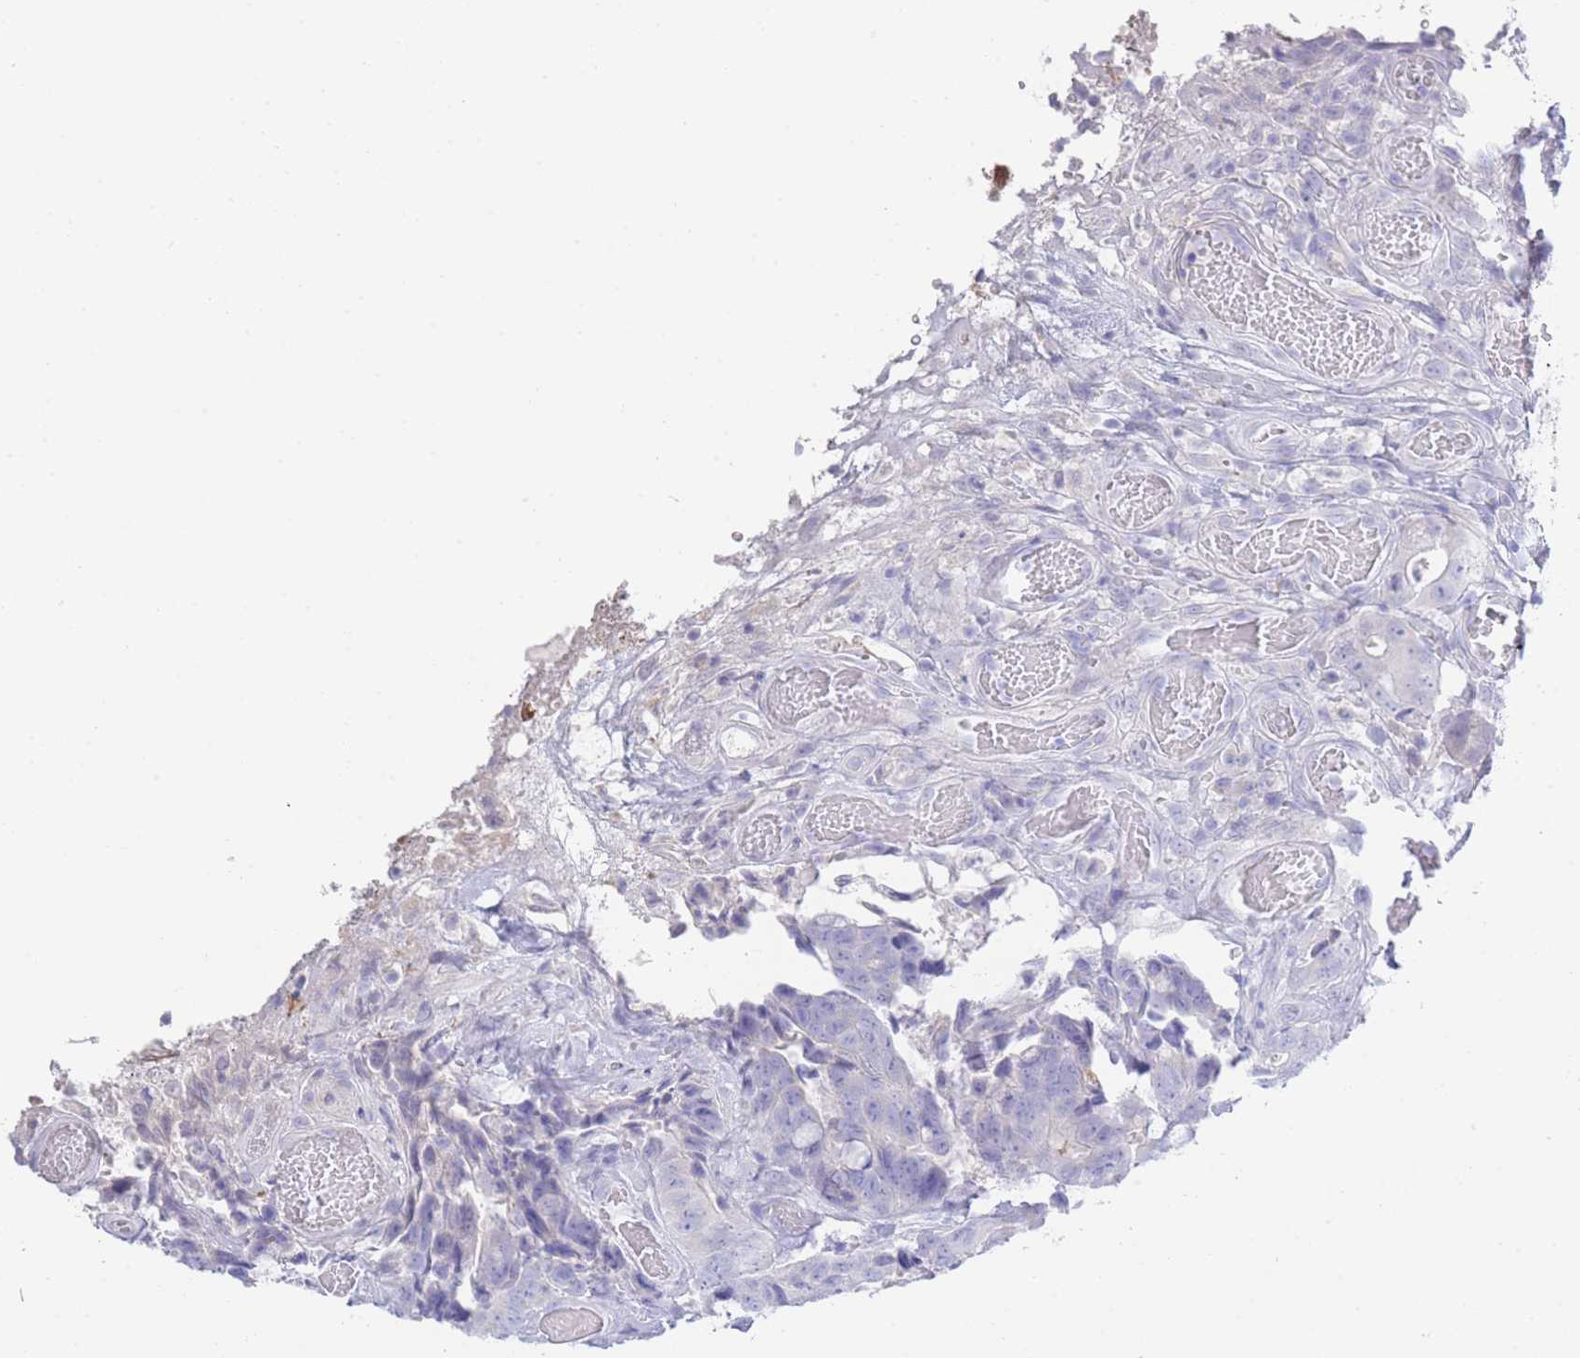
{"staining": {"intensity": "negative", "quantity": "none", "location": "none"}, "tissue": "colorectal cancer", "cell_type": "Tumor cells", "image_type": "cancer", "snomed": [{"axis": "morphology", "description": "Adenocarcinoma, NOS"}, {"axis": "topography", "description": "Colon"}], "caption": "An IHC micrograph of colorectal cancer is shown. There is no staining in tumor cells of colorectal cancer.", "gene": "LRRC37A", "patient": {"sex": "female", "age": 82}}